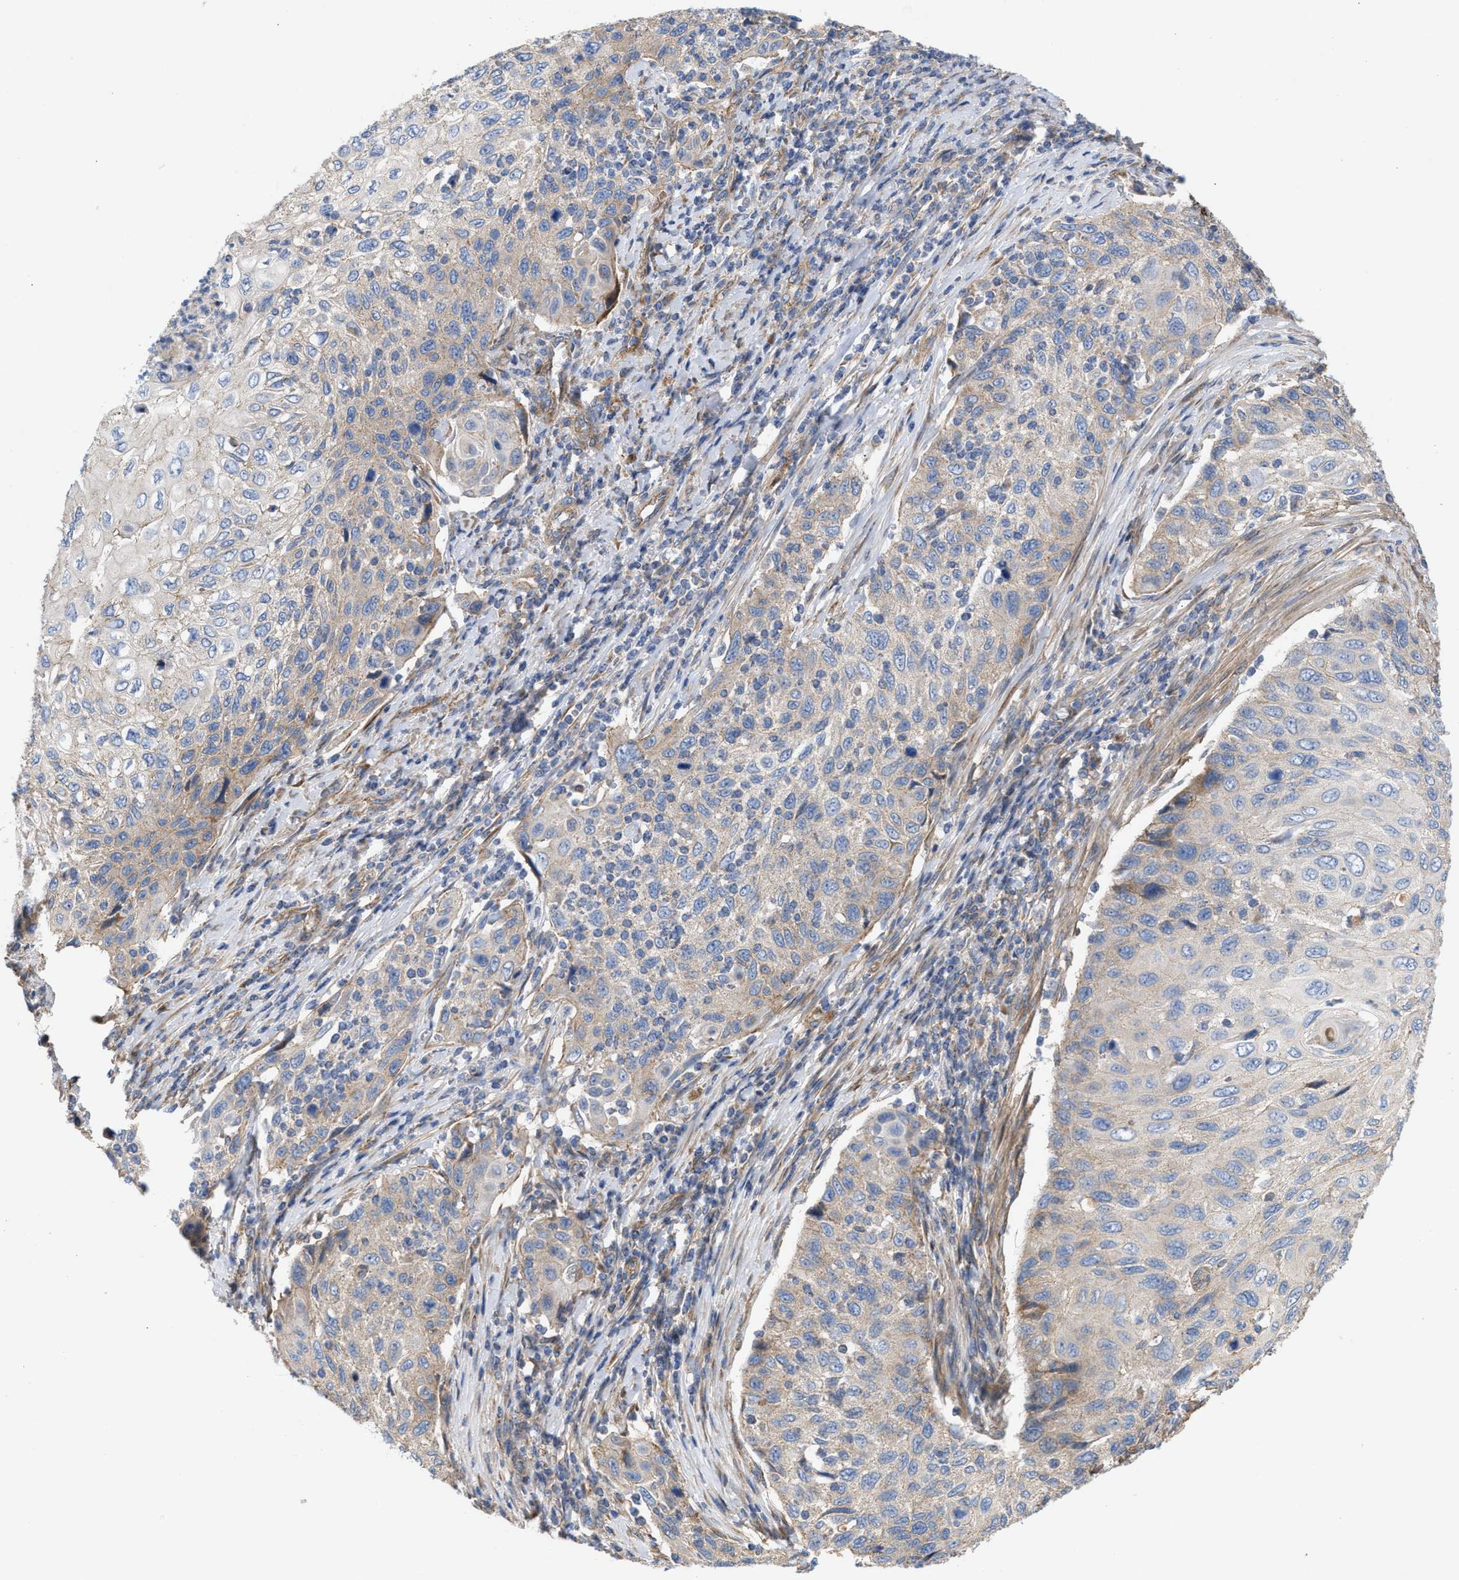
{"staining": {"intensity": "weak", "quantity": "<25%", "location": "cytoplasmic/membranous"}, "tissue": "cervical cancer", "cell_type": "Tumor cells", "image_type": "cancer", "snomed": [{"axis": "morphology", "description": "Squamous cell carcinoma, NOS"}, {"axis": "topography", "description": "Cervix"}], "caption": "Tumor cells show no significant protein positivity in cervical cancer (squamous cell carcinoma). (Stains: DAB (3,3'-diaminobenzidine) immunohistochemistry with hematoxylin counter stain, Microscopy: brightfield microscopy at high magnification).", "gene": "OXSM", "patient": {"sex": "female", "age": 70}}